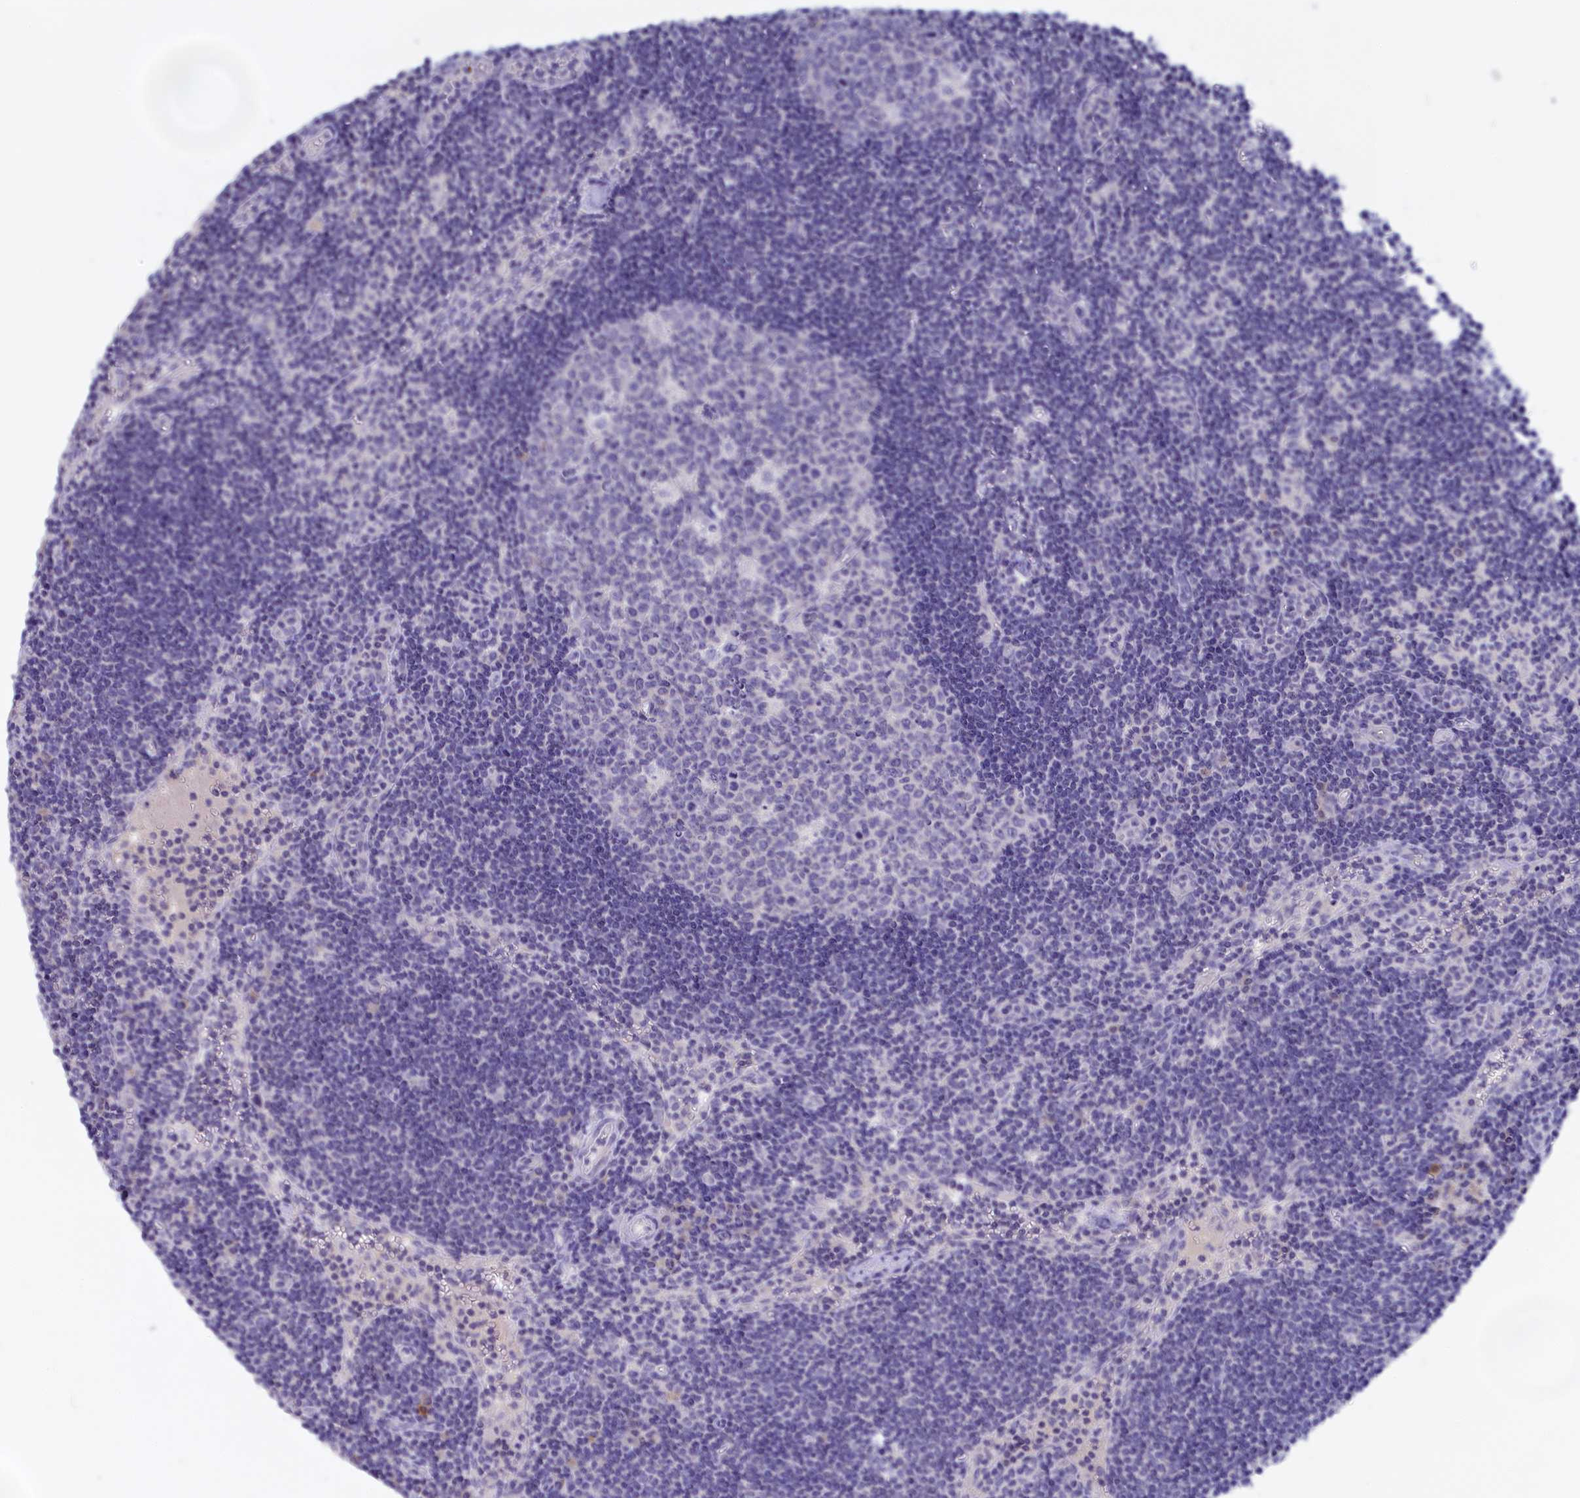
{"staining": {"intensity": "negative", "quantity": "none", "location": "none"}, "tissue": "lymph node", "cell_type": "Germinal center cells", "image_type": "normal", "snomed": [{"axis": "morphology", "description": "Normal tissue, NOS"}, {"axis": "topography", "description": "Lymph node"}], "caption": "A high-resolution photomicrograph shows IHC staining of benign lymph node, which demonstrates no significant positivity in germinal center cells. (IHC, brightfield microscopy, high magnification).", "gene": "ADGRA1", "patient": {"sex": "female", "age": 32}}